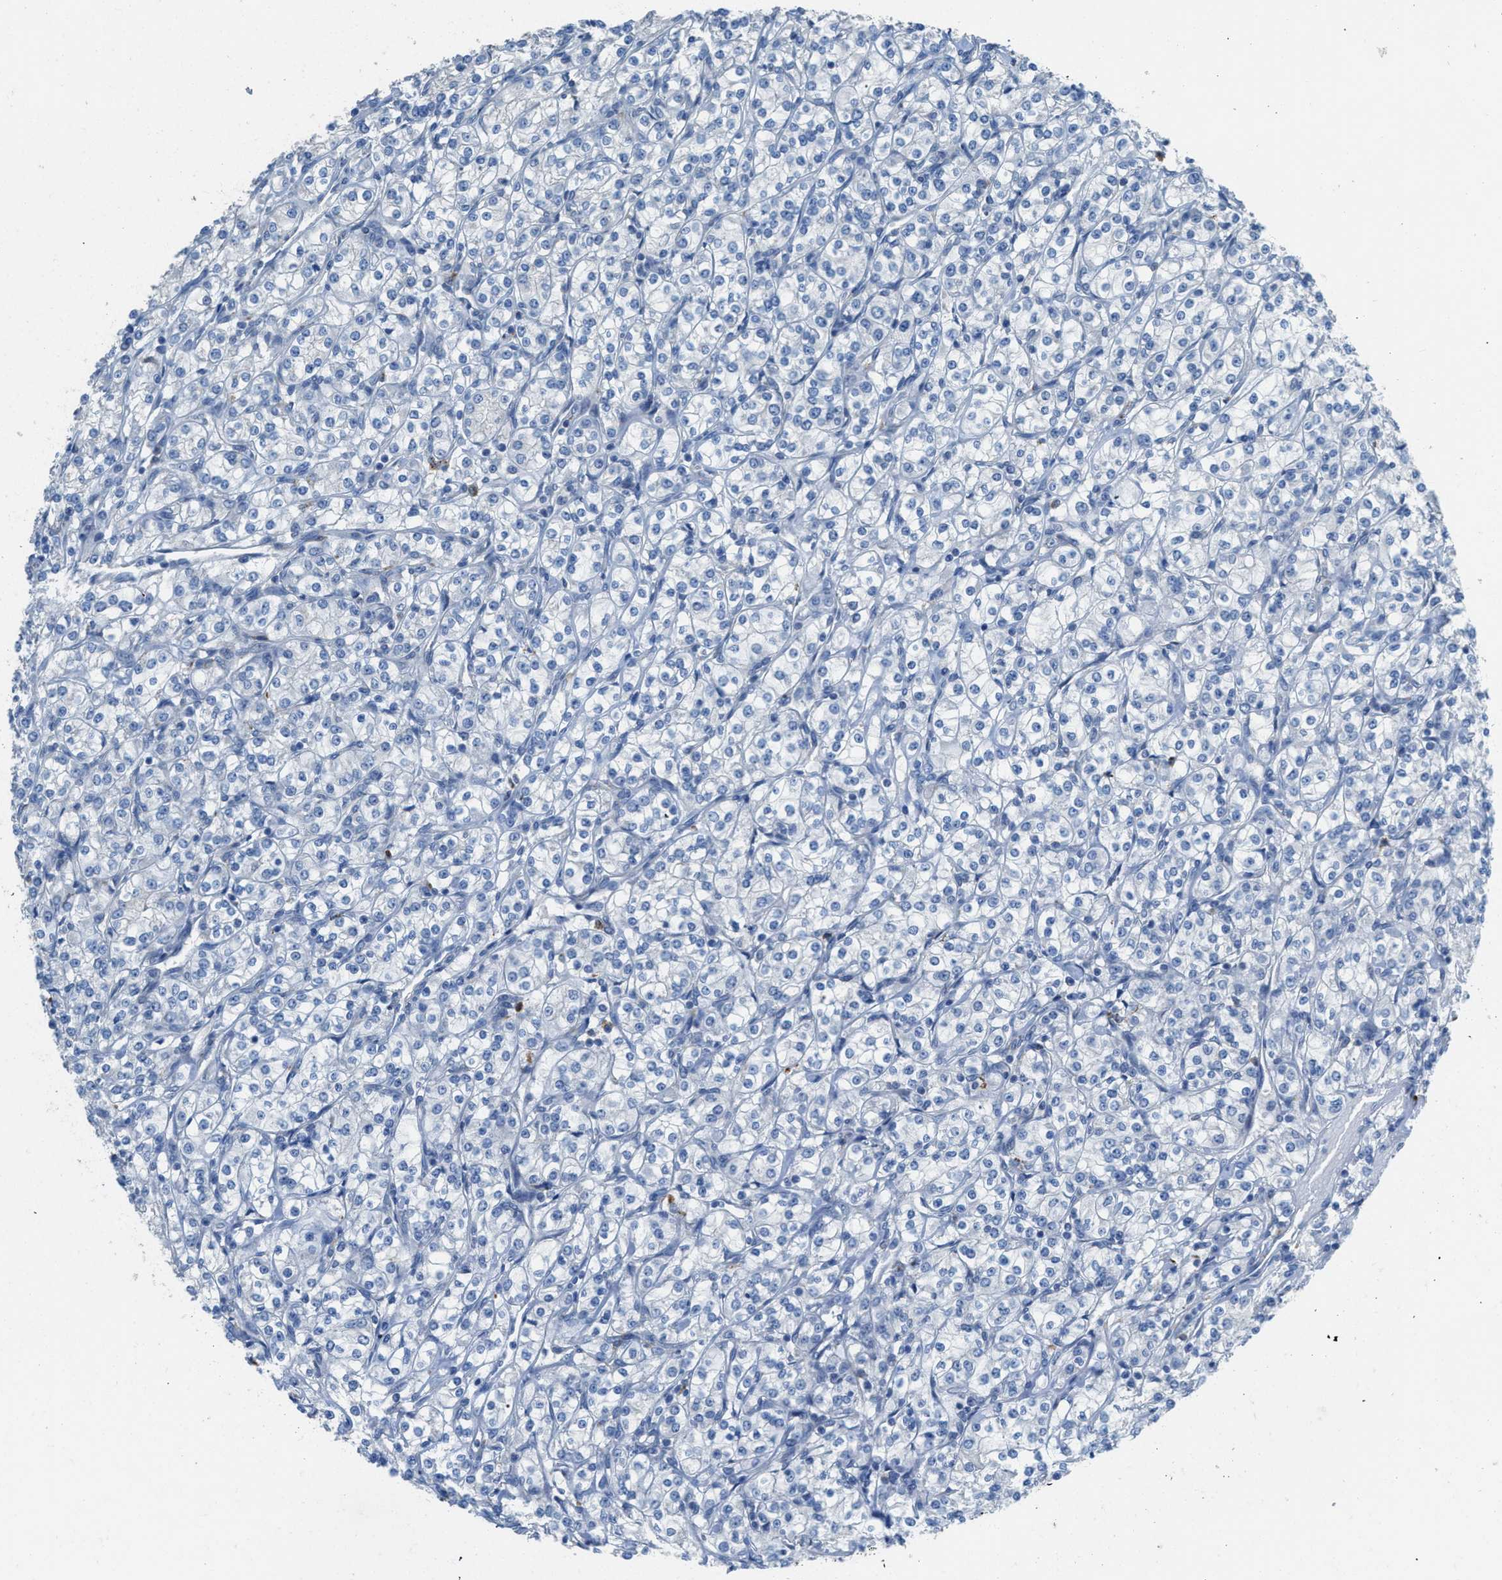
{"staining": {"intensity": "negative", "quantity": "none", "location": "none"}, "tissue": "renal cancer", "cell_type": "Tumor cells", "image_type": "cancer", "snomed": [{"axis": "morphology", "description": "Adenocarcinoma, NOS"}, {"axis": "topography", "description": "Kidney"}], "caption": "Immunohistochemistry of human renal cancer displays no expression in tumor cells.", "gene": "TIMD4", "patient": {"sex": "male", "age": 77}}